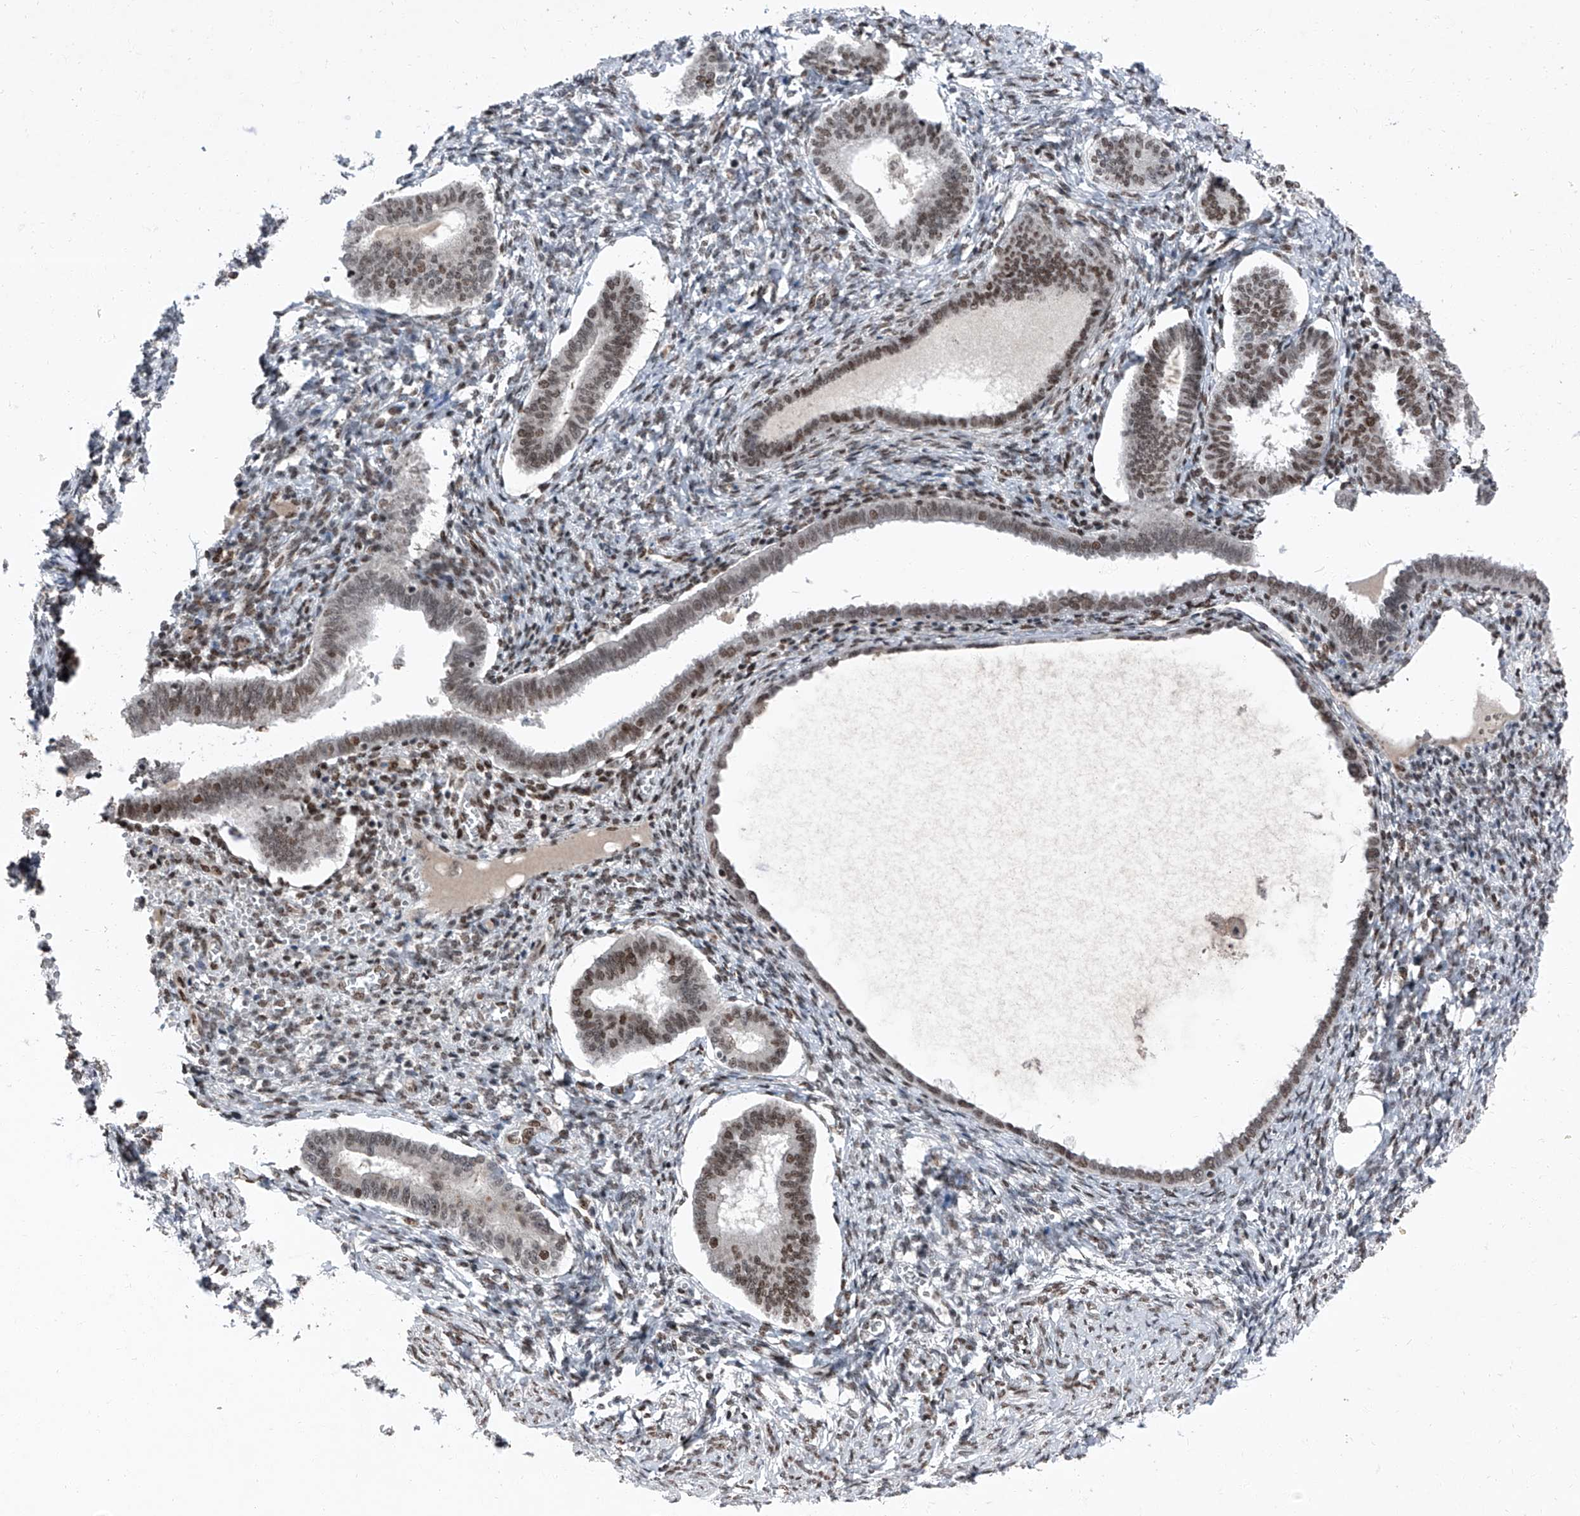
{"staining": {"intensity": "moderate", "quantity": "25%-75%", "location": "nuclear"}, "tissue": "endometrium", "cell_type": "Cells in endometrial stroma", "image_type": "normal", "snomed": [{"axis": "morphology", "description": "Normal tissue, NOS"}, {"axis": "topography", "description": "Endometrium"}], "caption": "Endometrium stained for a protein reveals moderate nuclear positivity in cells in endometrial stroma. The protein of interest is shown in brown color, while the nuclei are stained blue.", "gene": "BMI1", "patient": {"sex": "female", "age": 77}}